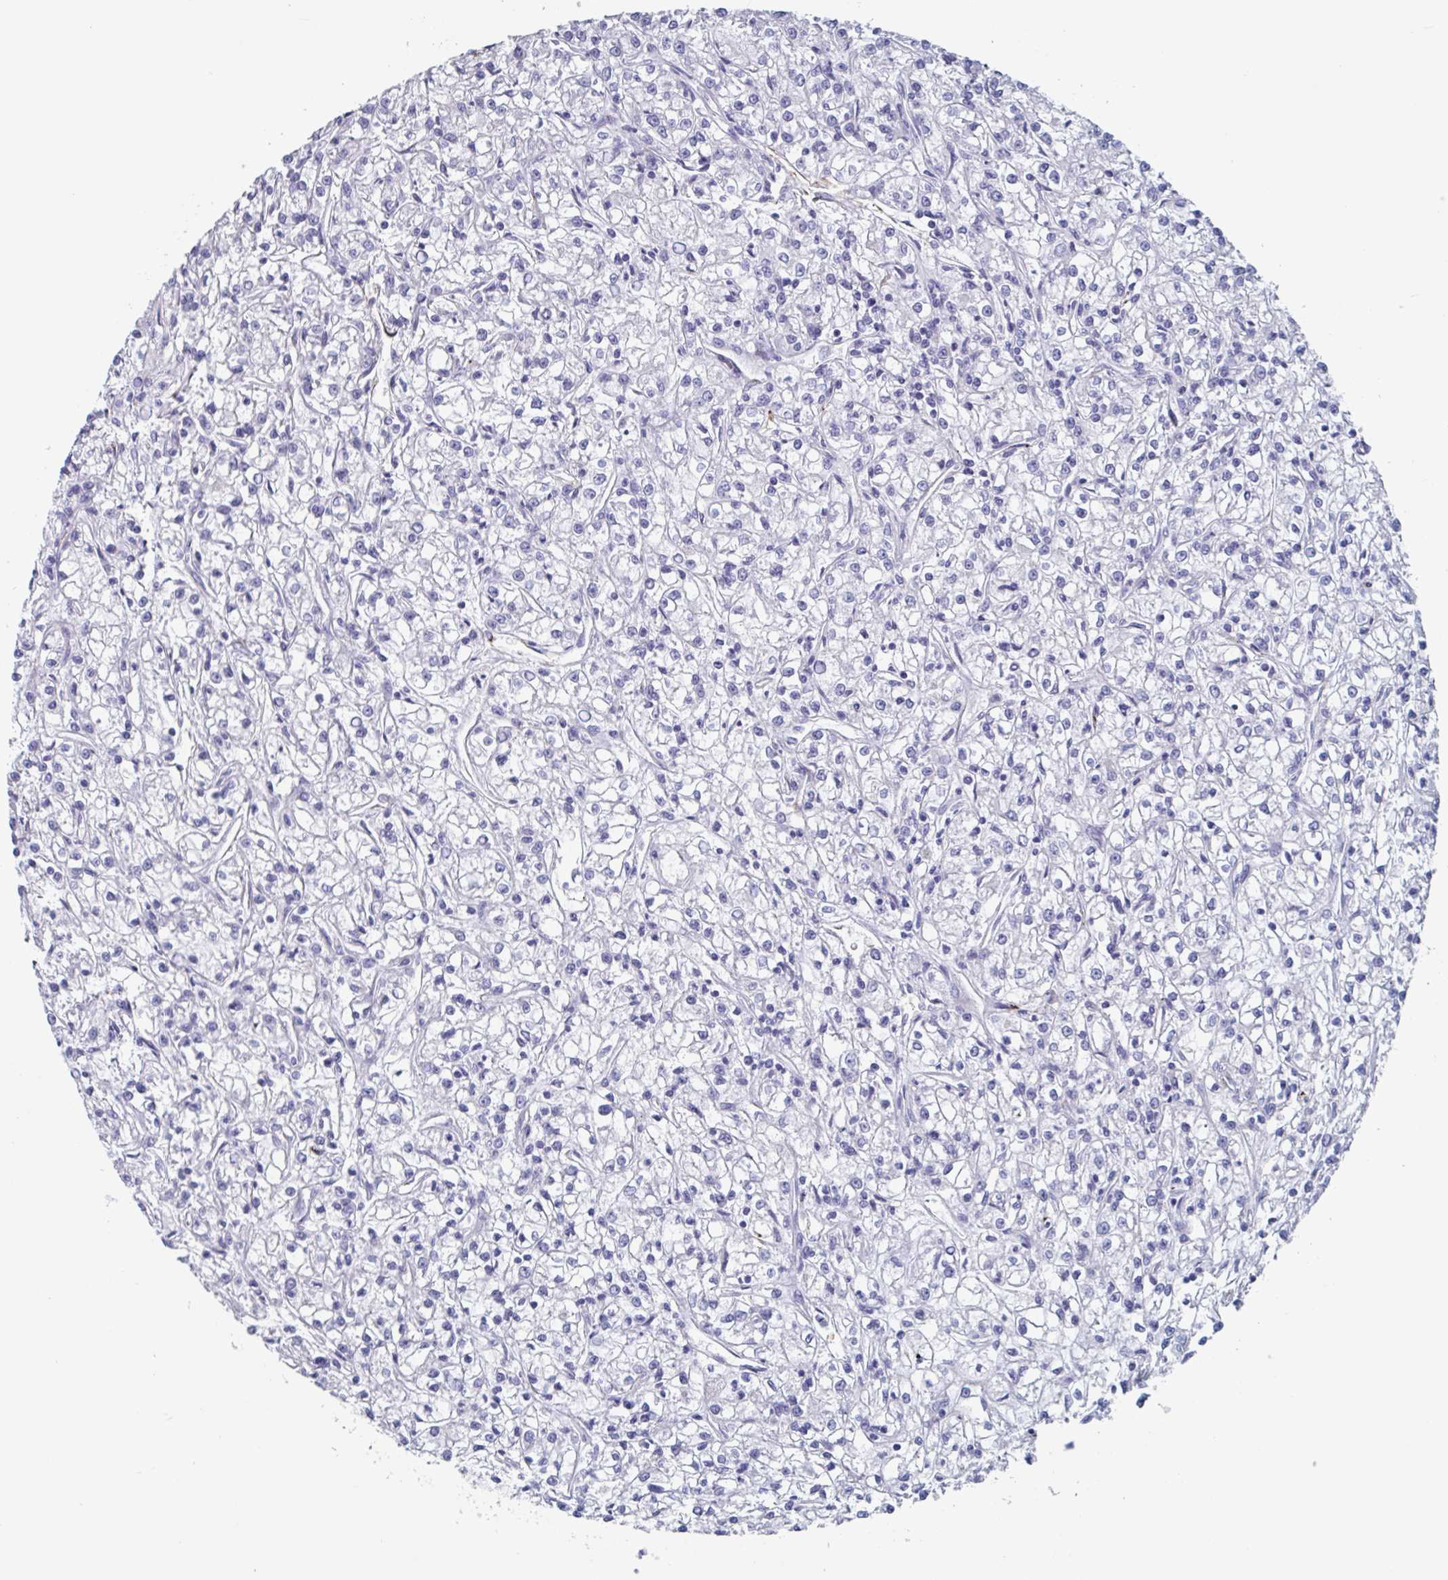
{"staining": {"intensity": "negative", "quantity": "none", "location": "none"}, "tissue": "renal cancer", "cell_type": "Tumor cells", "image_type": "cancer", "snomed": [{"axis": "morphology", "description": "Adenocarcinoma, NOS"}, {"axis": "topography", "description": "Kidney"}], "caption": "Adenocarcinoma (renal) stained for a protein using immunohistochemistry reveals no staining tumor cells.", "gene": "ABHD16A", "patient": {"sex": "female", "age": 59}}